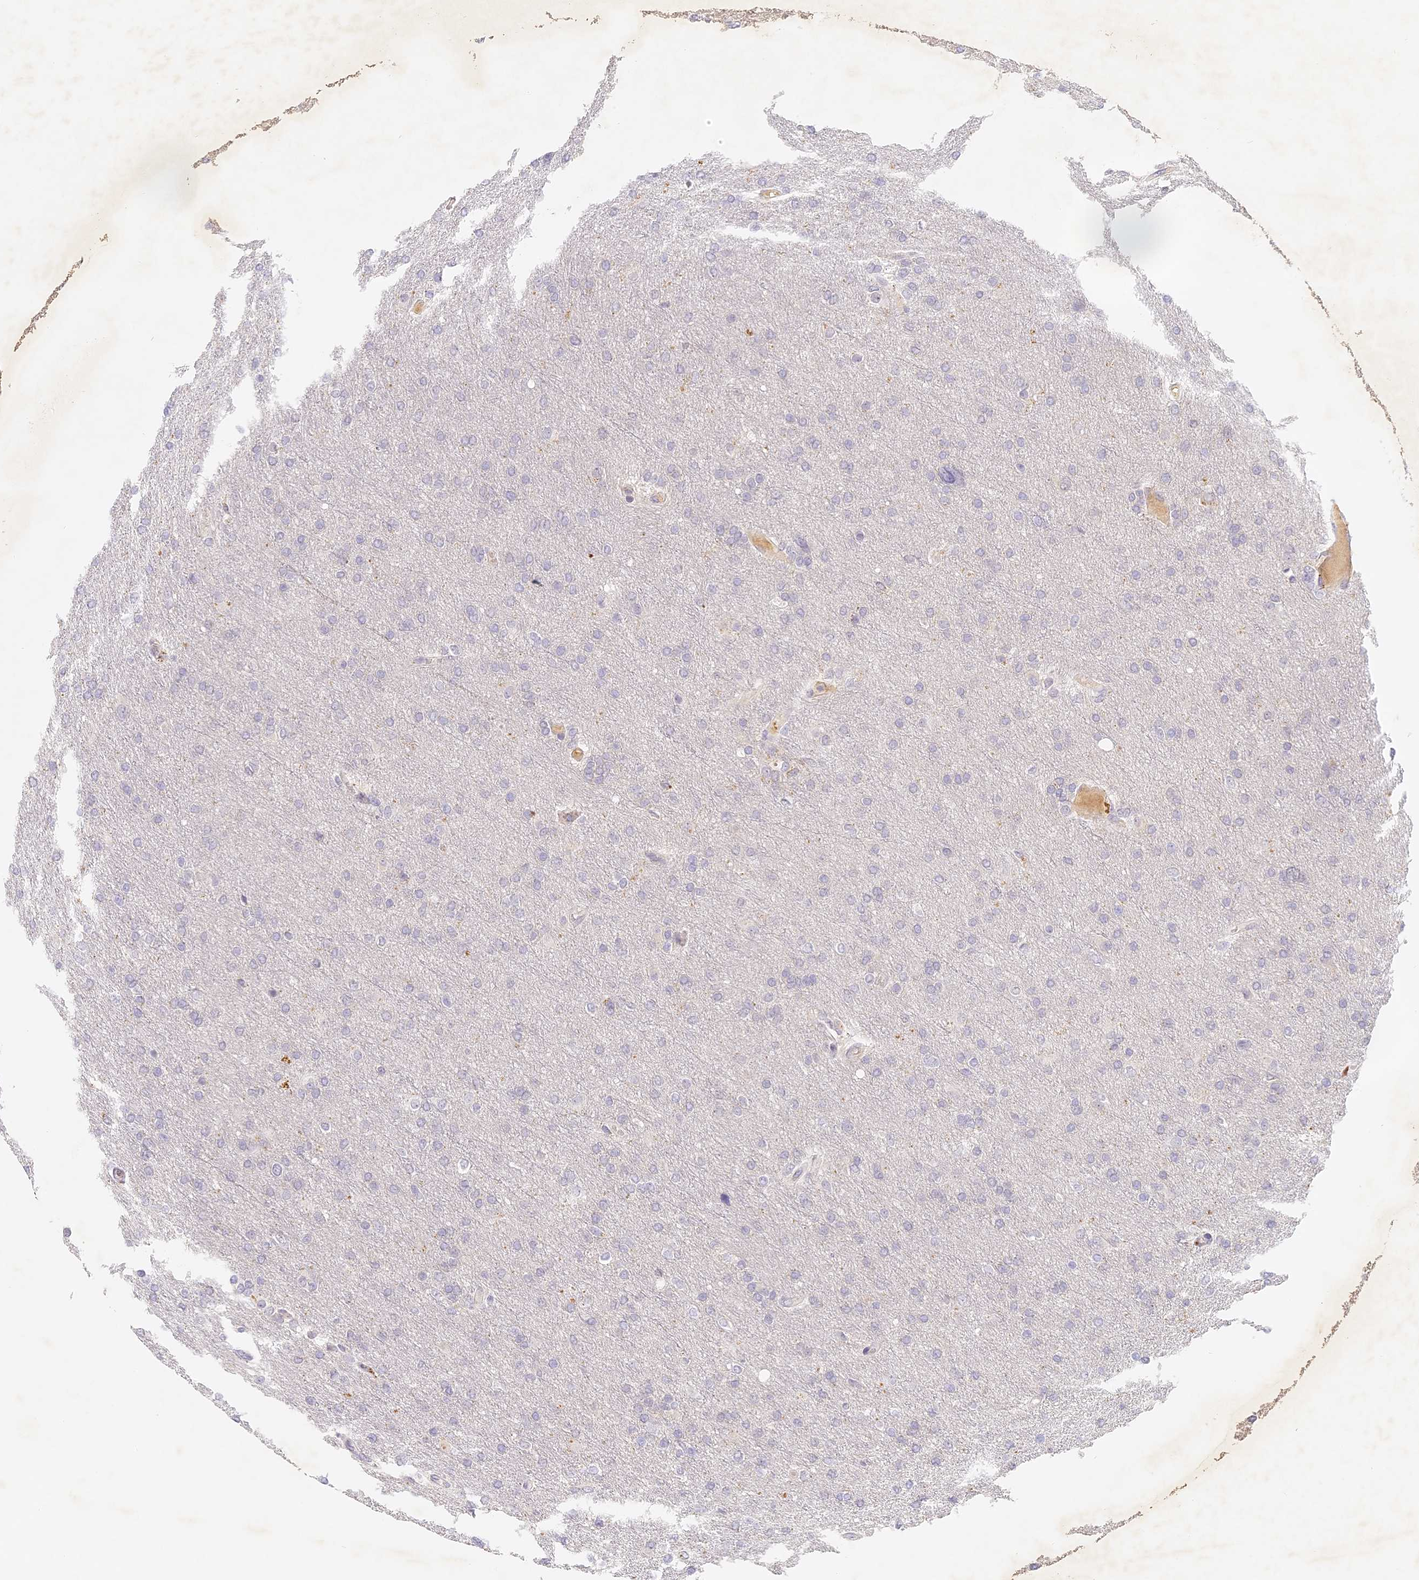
{"staining": {"intensity": "negative", "quantity": "none", "location": "none"}, "tissue": "glioma", "cell_type": "Tumor cells", "image_type": "cancer", "snomed": [{"axis": "morphology", "description": "Glioma, malignant, High grade"}, {"axis": "topography", "description": "Cerebral cortex"}], "caption": "An immunohistochemistry (IHC) photomicrograph of high-grade glioma (malignant) is shown. There is no staining in tumor cells of high-grade glioma (malignant).", "gene": "ELL3", "patient": {"sex": "female", "age": 36}}